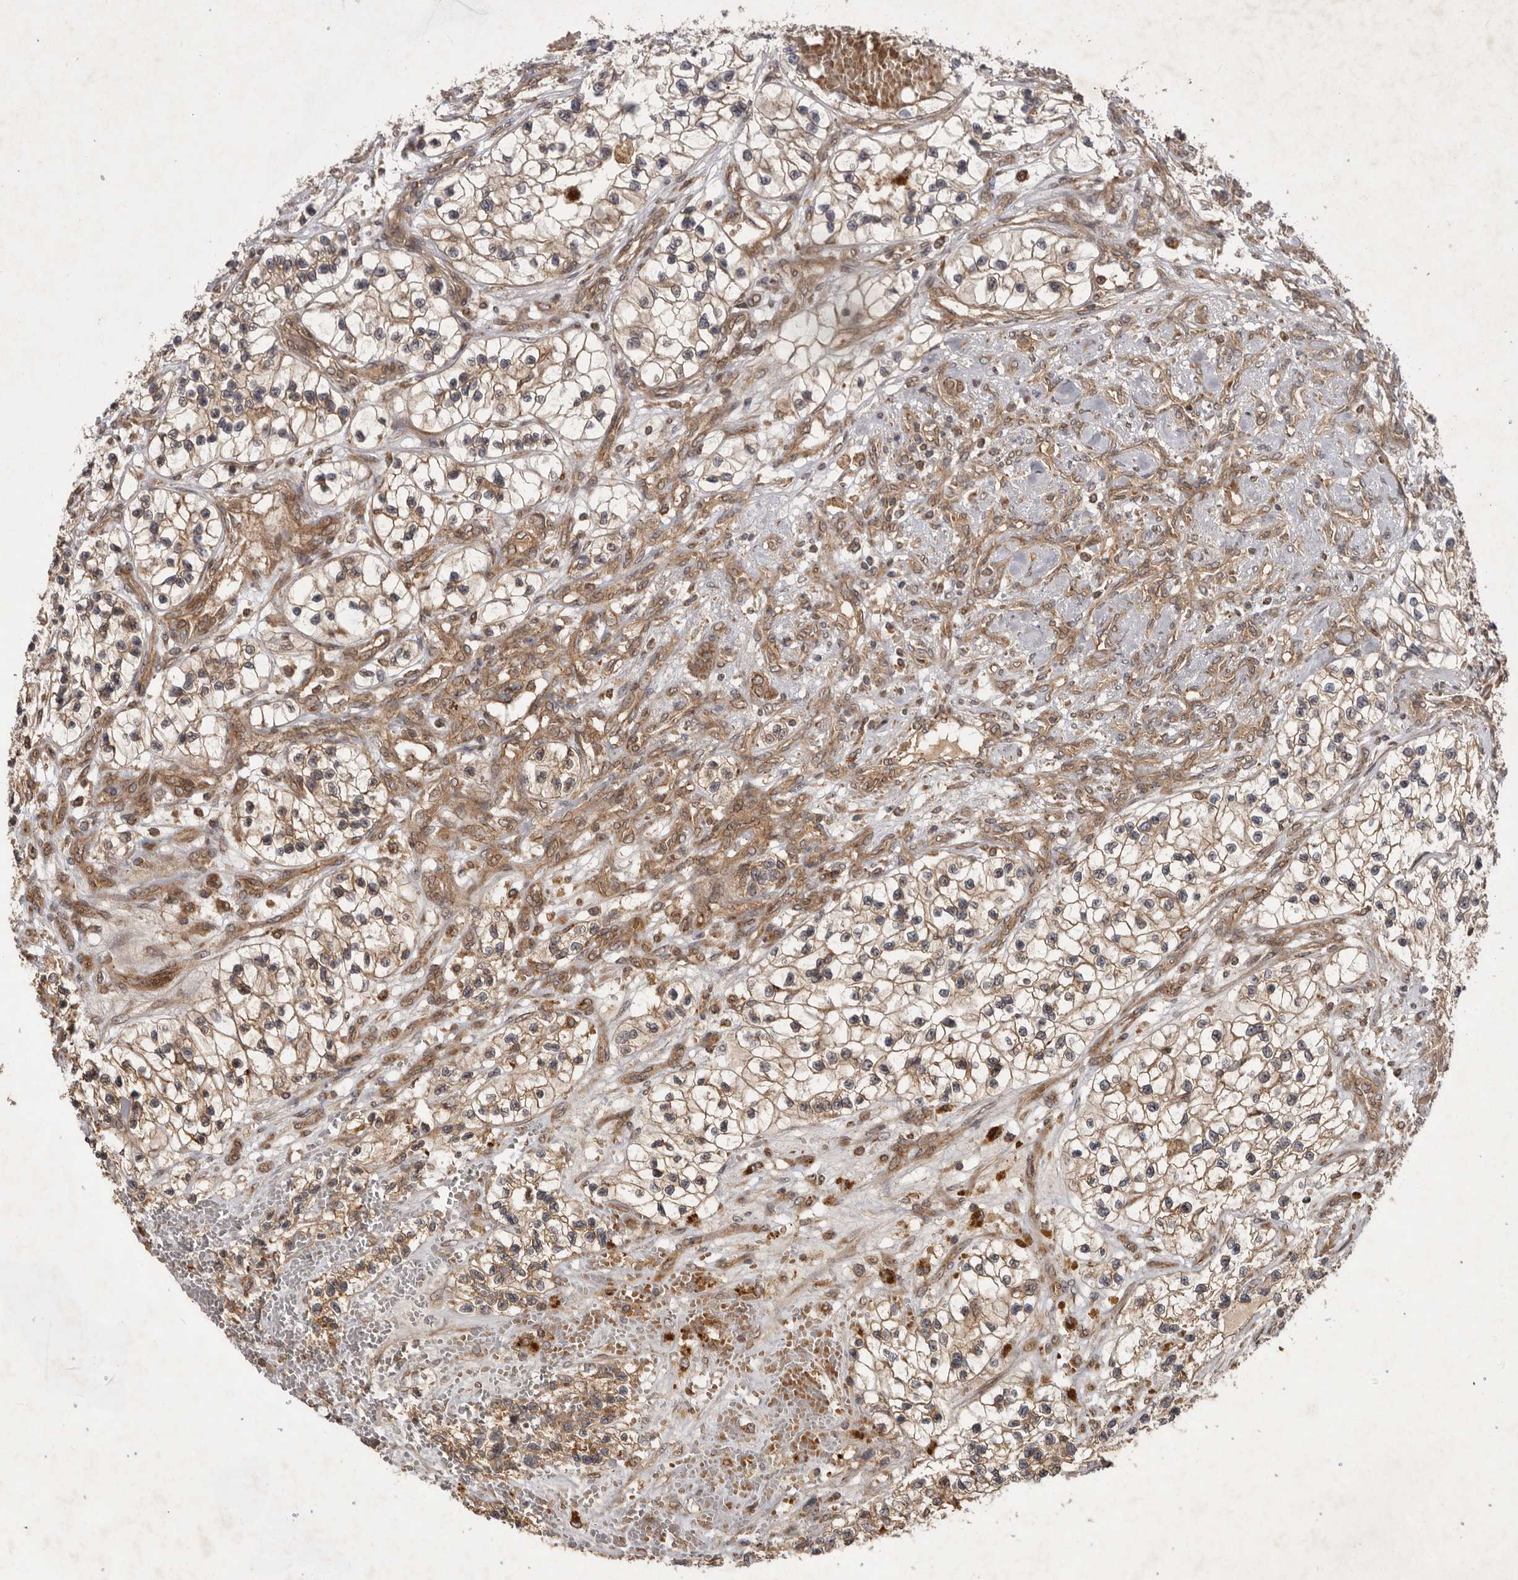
{"staining": {"intensity": "moderate", "quantity": ">75%", "location": "cytoplasmic/membranous,nuclear"}, "tissue": "renal cancer", "cell_type": "Tumor cells", "image_type": "cancer", "snomed": [{"axis": "morphology", "description": "Adenocarcinoma, NOS"}, {"axis": "topography", "description": "Kidney"}], "caption": "IHC image of human adenocarcinoma (renal) stained for a protein (brown), which shows medium levels of moderate cytoplasmic/membranous and nuclear expression in approximately >75% of tumor cells.", "gene": "STK36", "patient": {"sex": "female", "age": 57}}